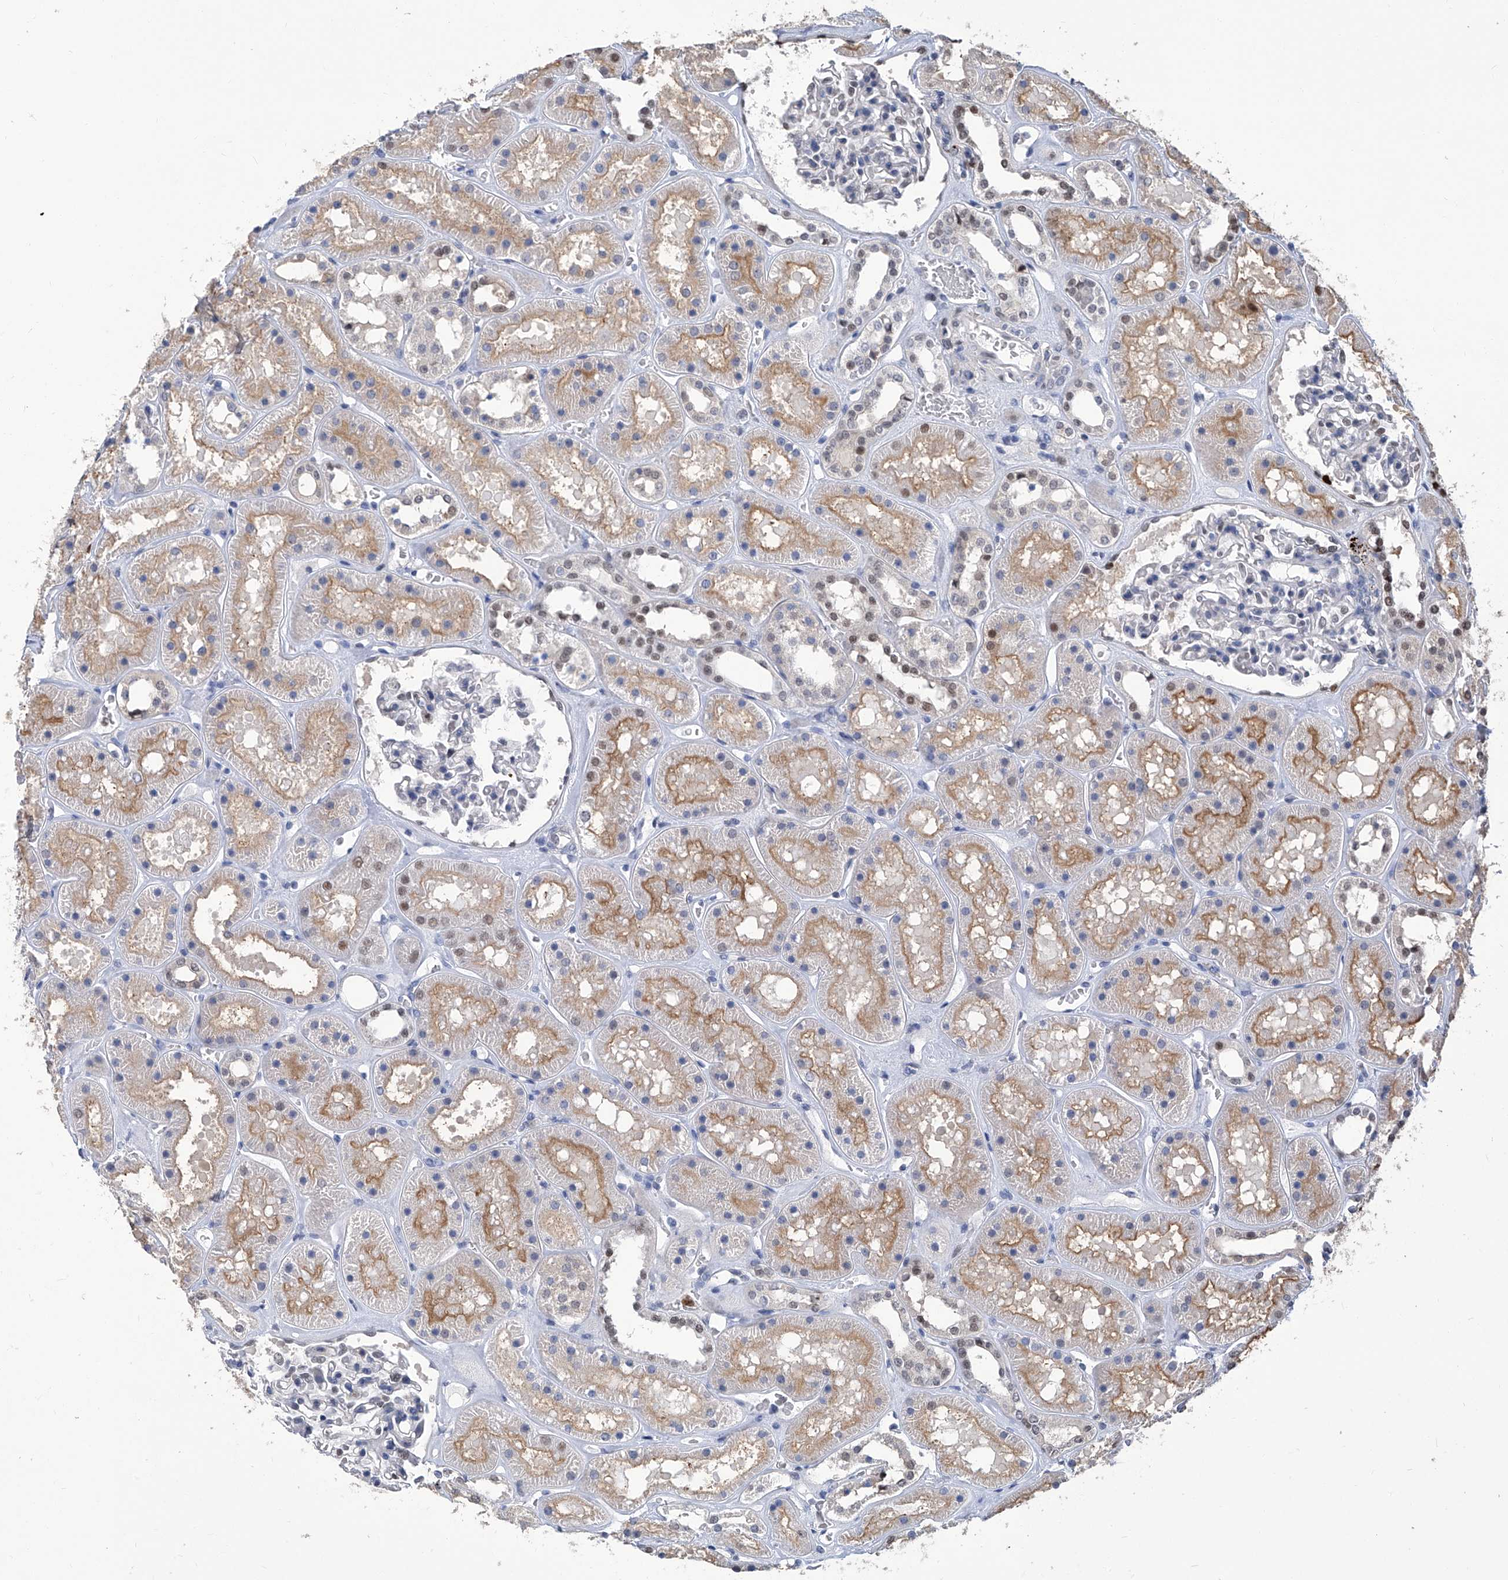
{"staining": {"intensity": "negative", "quantity": "none", "location": "none"}, "tissue": "kidney", "cell_type": "Cells in glomeruli", "image_type": "normal", "snomed": [{"axis": "morphology", "description": "Normal tissue, NOS"}, {"axis": "topography", "description": "Kidney"}], "caption": "DAB immunohistochemical staining of normal kidney displays no significant expression in cells in glomeruli. (DAB IHC, high magnification).", "gene": "PCNA", "patient": {"sex": "female", "age": 41}}